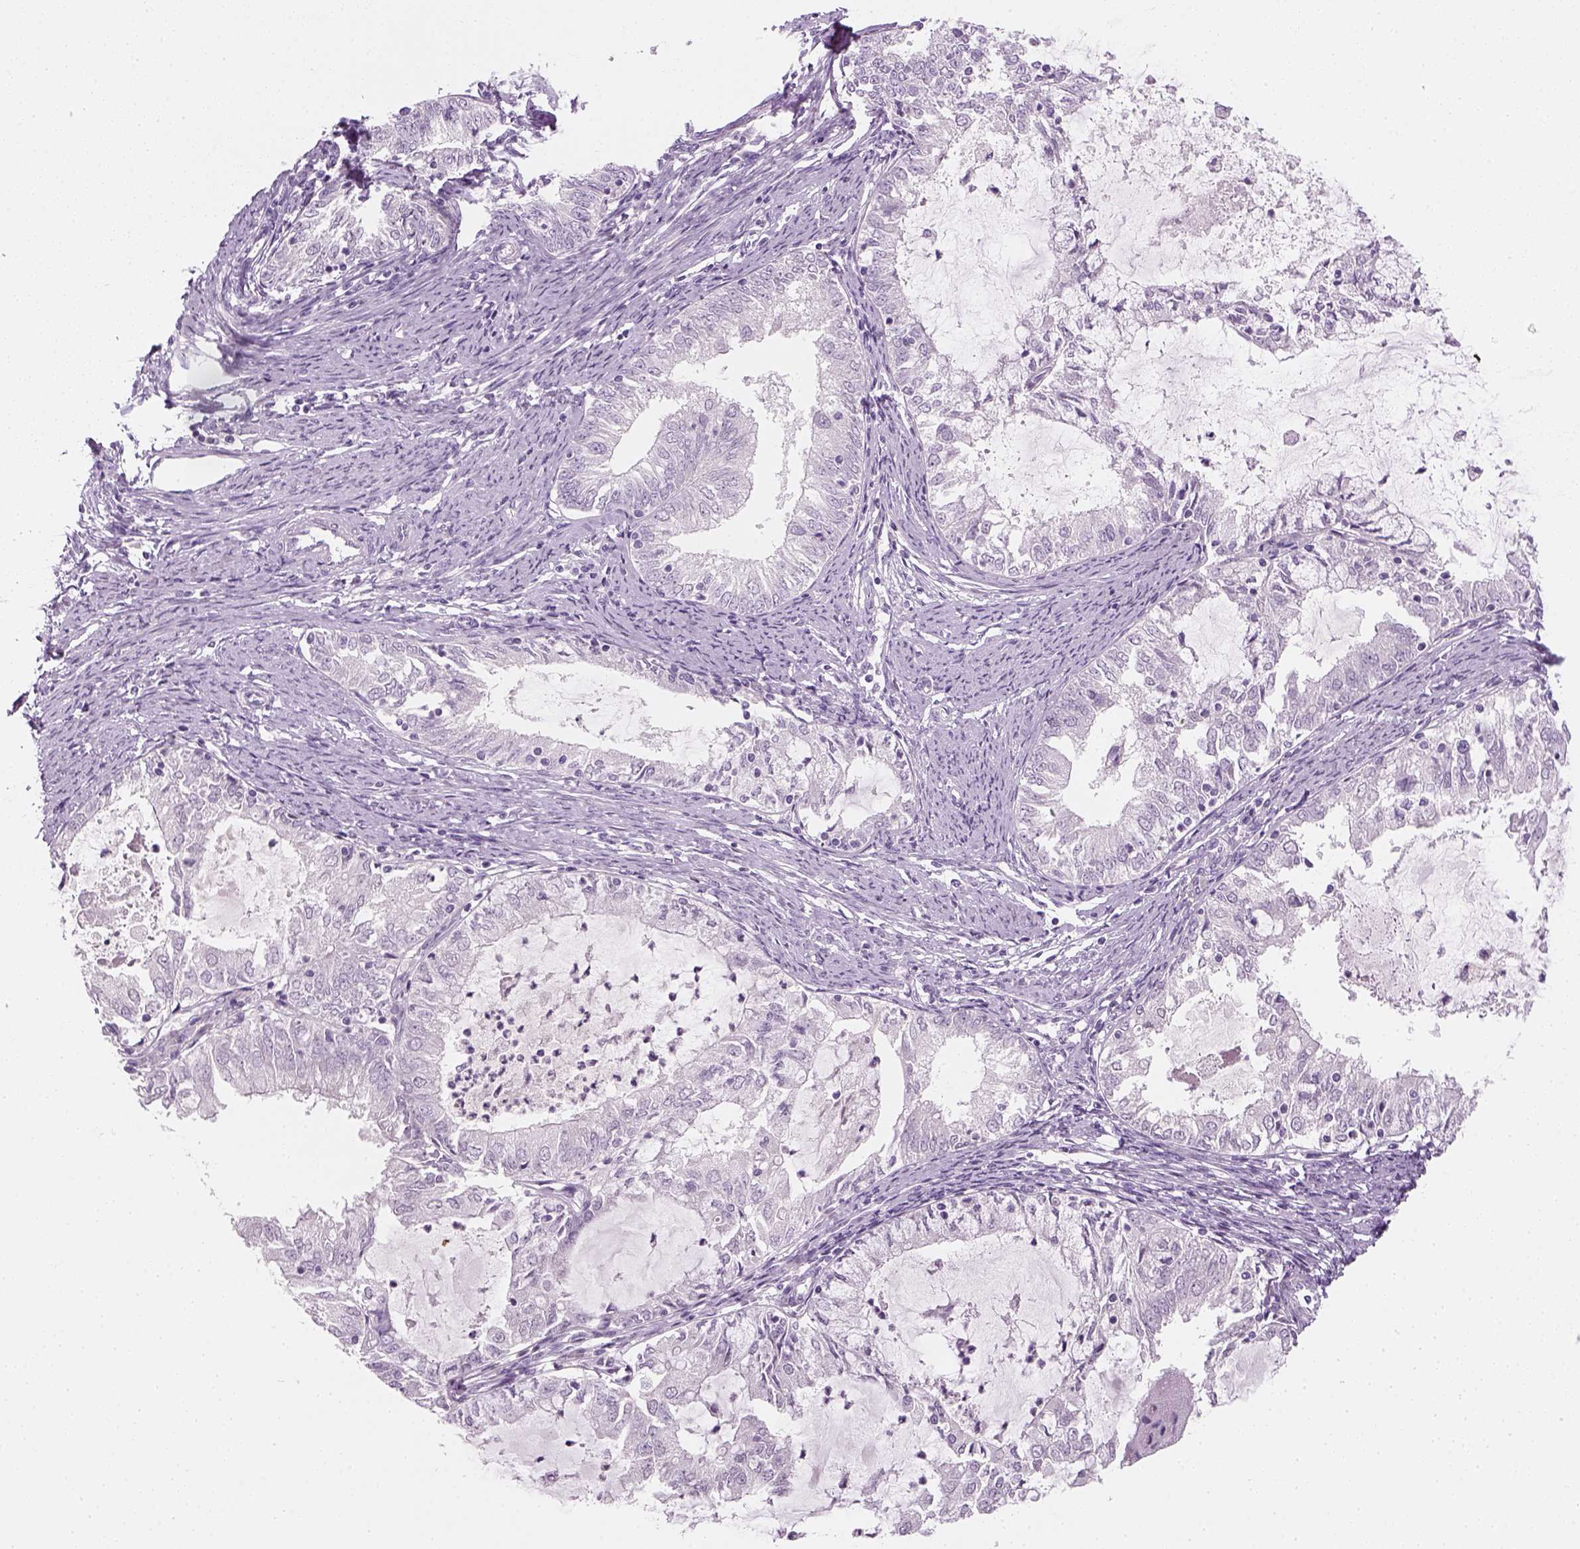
{"staining": {"intensity": "negative", "quantity": "none", "location": "none"}, "tissue": "endometrial cancer", "cell_type": "Tumor cells", "image_type": "cancer", "snomed": [{"axis": "morphology", "description": "Adenocarcinoma, NOS"}, {"axis": "topography", "description": "Endometrium"}], "caption": "This is a image of immunohistochemistry (IHC) staining of endometrial cancer, which shows no positivity in tumor cells.", "gene": "TH", "patient": {"sex": "female", "age": 57}}